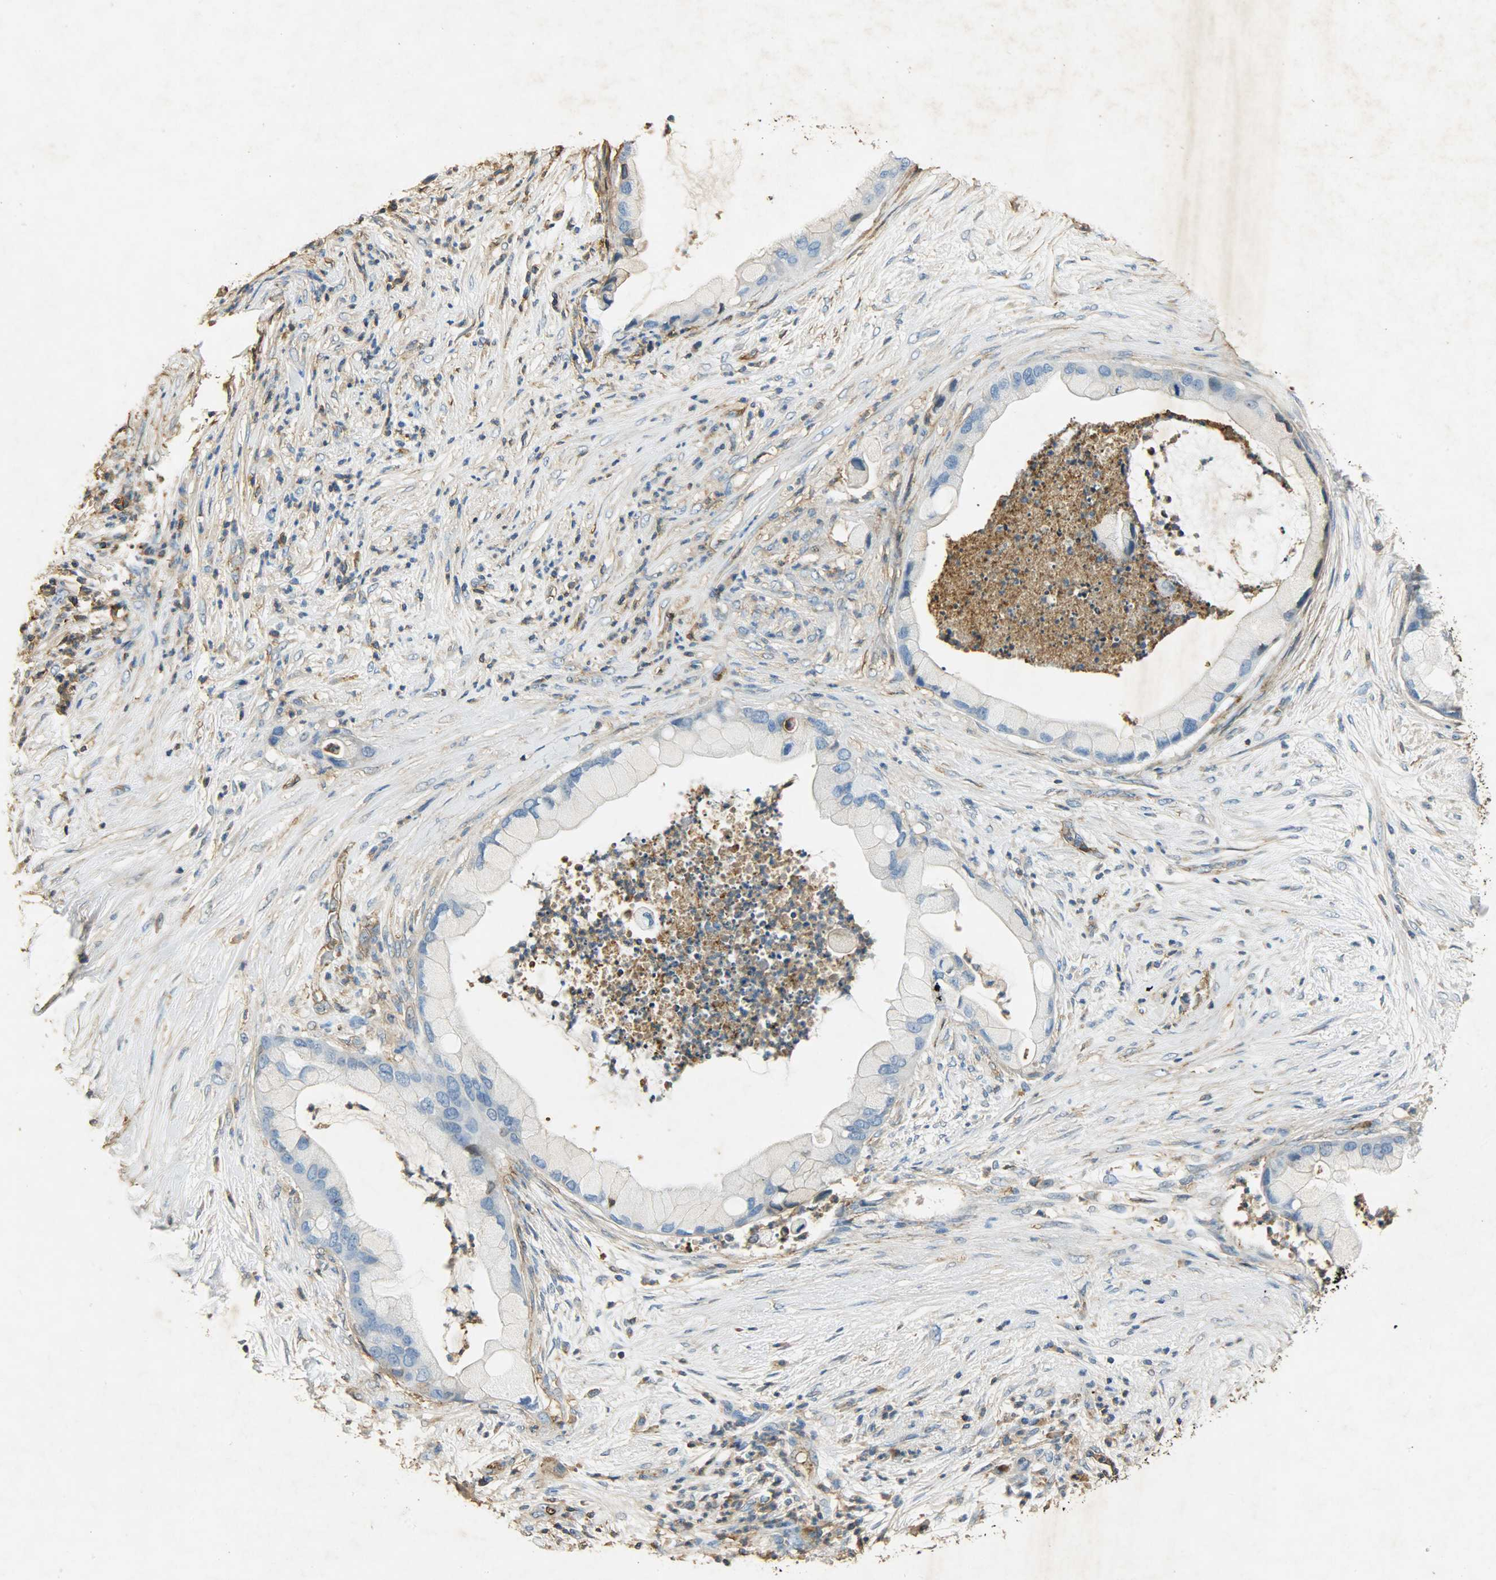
{"staining": {"intensity": "negative", "quantity": "none", "location": "none"}, "tissue": "pancreatic cancer", "cell_type": "Tumor cells", "image_type": "cancer", "snomed": [{"axis": "morphology", "description": "Adenocarcinoma, NOS"}, {"axis": "topography", "description": "Pancreas"}], "caption": "Pancreatic cancer stained for a protein using IHC shows no positivity tumor cells.", "gene": "ANXA6", "patient": {"sex": "female", "age": 59}}